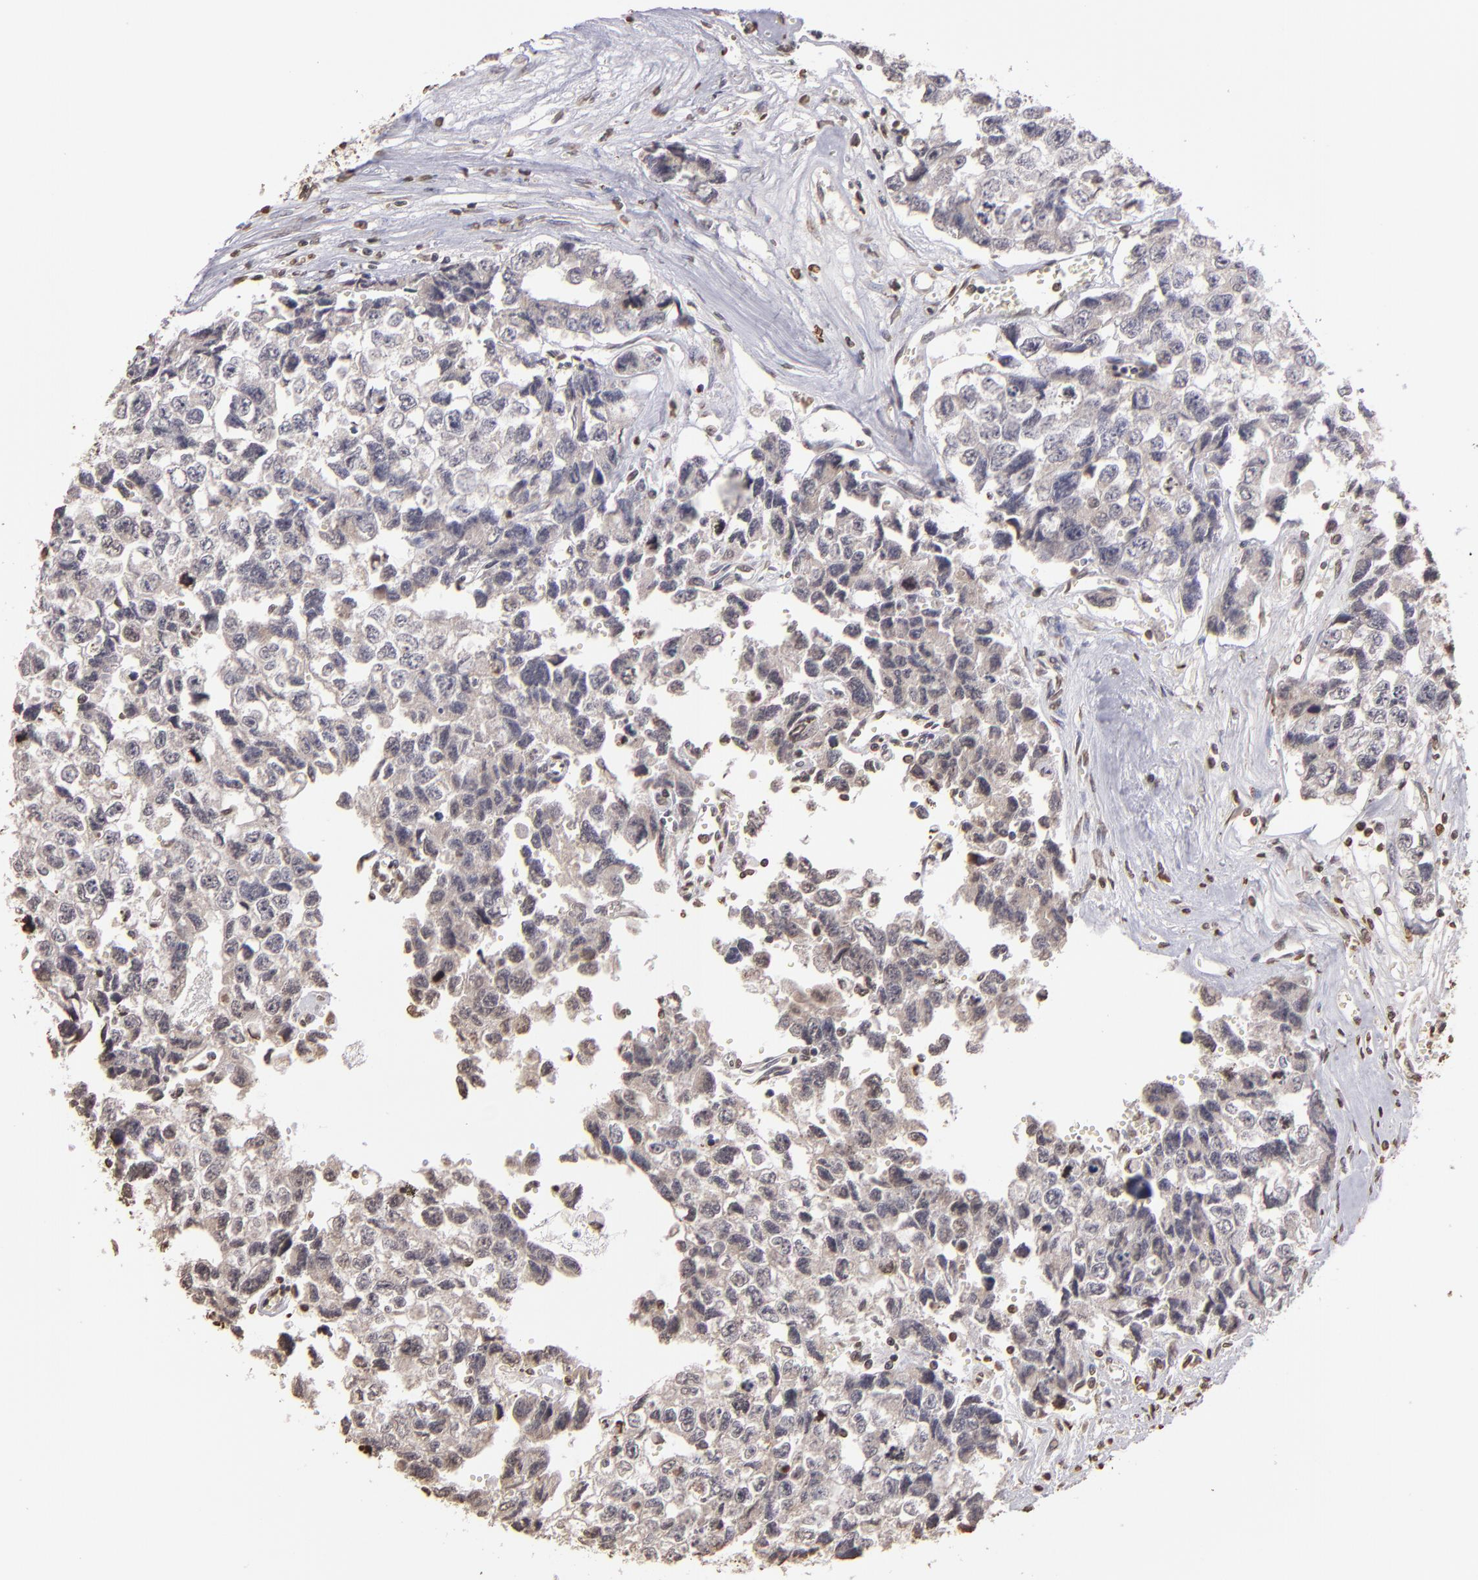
{"staining": {"intensity": "weak", "quantity": "<25%", "location": "nuclear"}, "tissue": "testis cancer", "cell_type": "Tumor cells", "image_type": "cancer", "snomed": [{"axis": "morphology", "description": "Carcinoma, Embryonal, NOS"}, {"axis": "topography", "description": "Testis"}], "caption": "DAB (3,3'-diaminobenzidine) immunohistochemical staining of testis embryonal carcinoma shows no significant positivity in tumor cells. (DAB (3,3'-diaminobenzidine) immunohistochemistry (IHC) visualized using brightfield microscopy, high magnification).", "gene": "LBX1", "patient": {"sex": "male", "age": 31}}